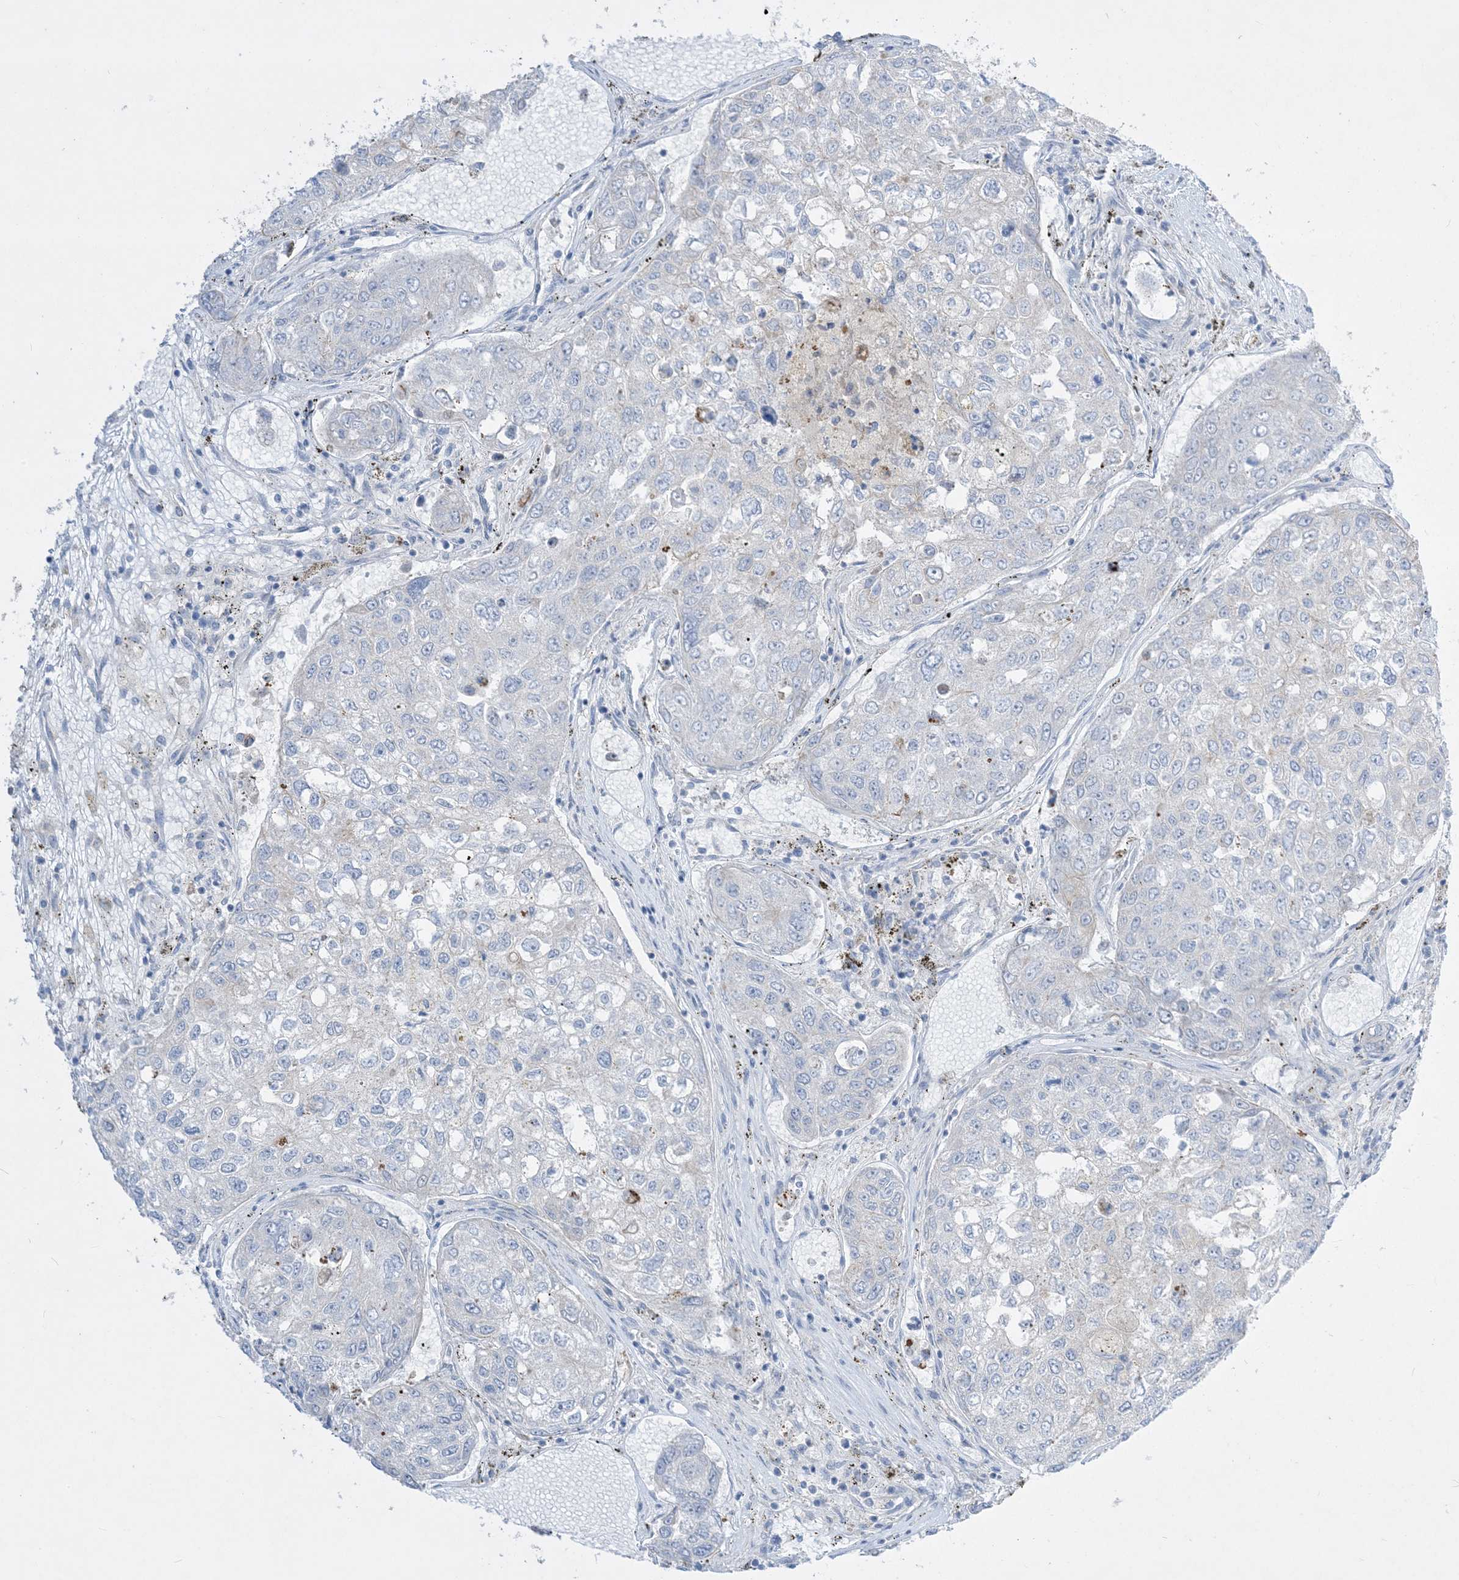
{"staining": {"intensity": "negative", "quantity": "none", "location": "none"}, "tissue": "urothelial cancer", "cell_type": "Tumor cells", "image_type": "cancer", "snomed": [{"axis": "morphology", "description": "Urothelial carcinoma, High grade"}, {"axis": "topography", "description": "Lymph node"}, {"axis": "topography", "description": "Urinary bladder"}], "caption": "DAB (3,3'-diaminobenzidine) immunohistochemical staining of human urothelial carcinoma (high-grade) reveals no significant staining in tumor cells. The staining was performed using DAB (3,3'-diaminobenzidine) to visualize the protein expression in brown, while the nuclei were stained in blue with hematoxylin (Magnification: 20x).", "gene": "ARHGEF9", "patient": {"sex": "male", "age": 51}}